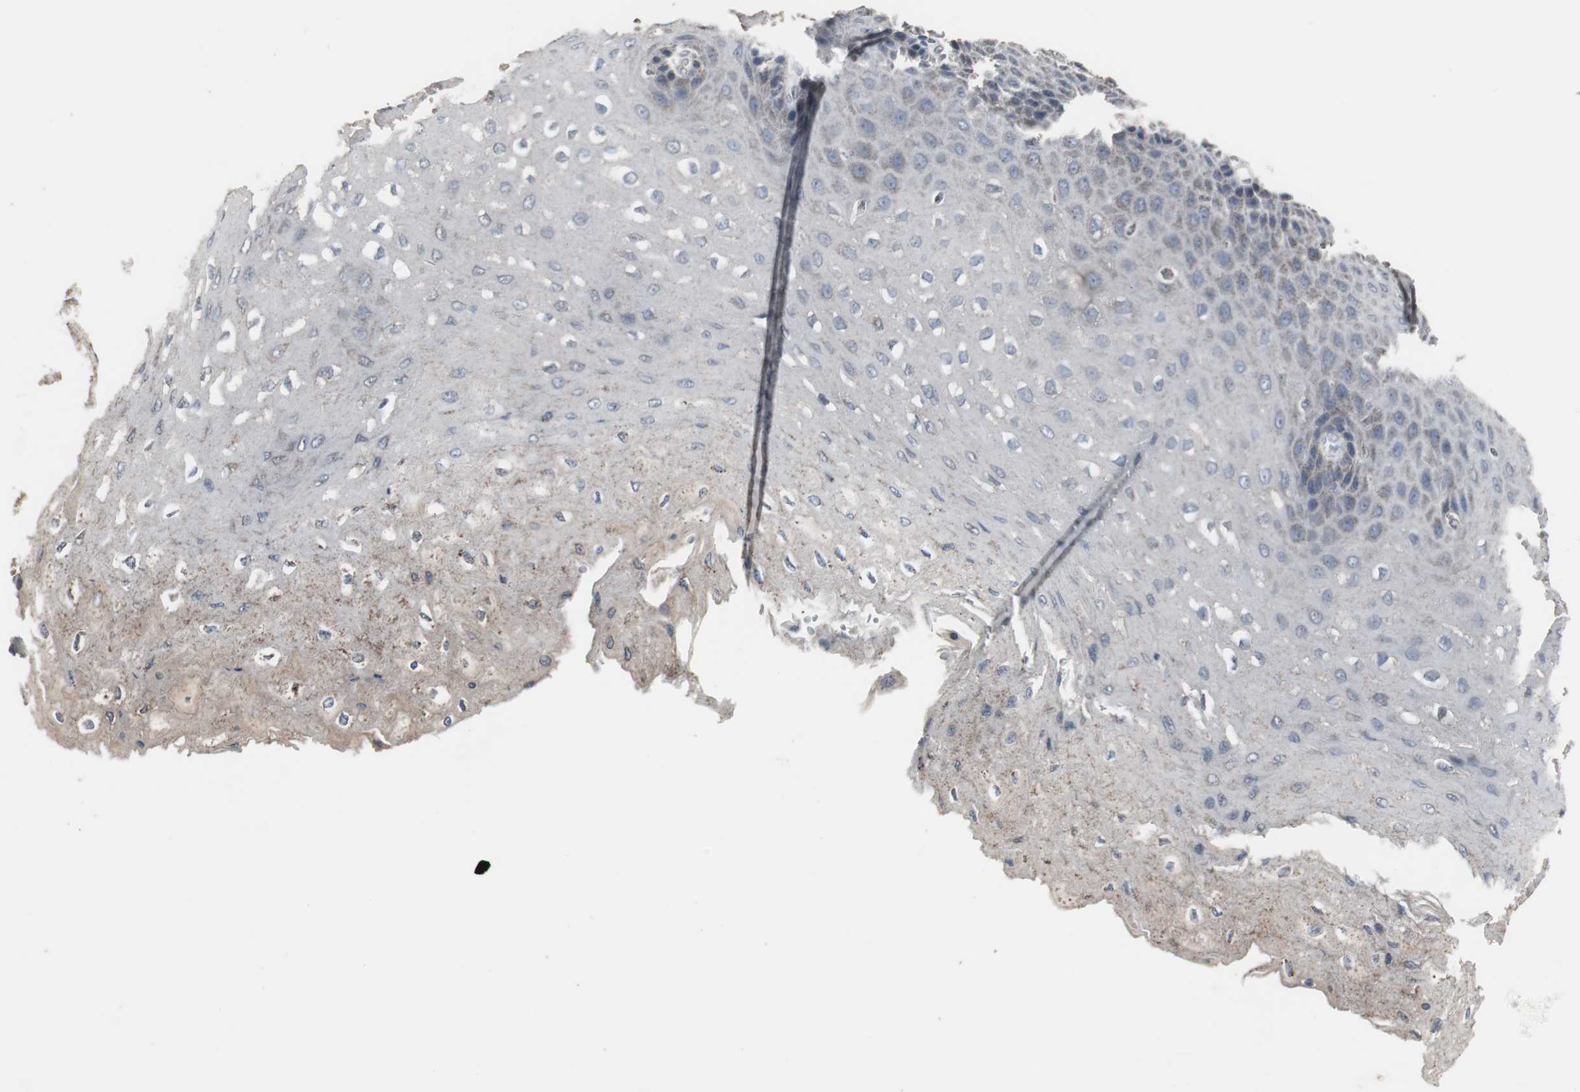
{"staining": {"intensity": "weak", "quantity": "<25%", "location": "cytoplasmic/membranous"}, "tissue": "esophagus", "cell_type": "Squamous epithelial cells", "image_type": "normal", "snomed": [{"axis": "morphology", "description": "Normal tissue, NOS"}, {"axis": "topography", "description": "Esophagus"}], "caption": "The immunohistochemistry (IHC) photomicrograph has no significant expression in squamous epithelial cells of esophagus. (Brightfield microscopy of DAB IHC at high magnification).", "gene": "ACAA1", "patient": {"sex": "female", "age": 72}}